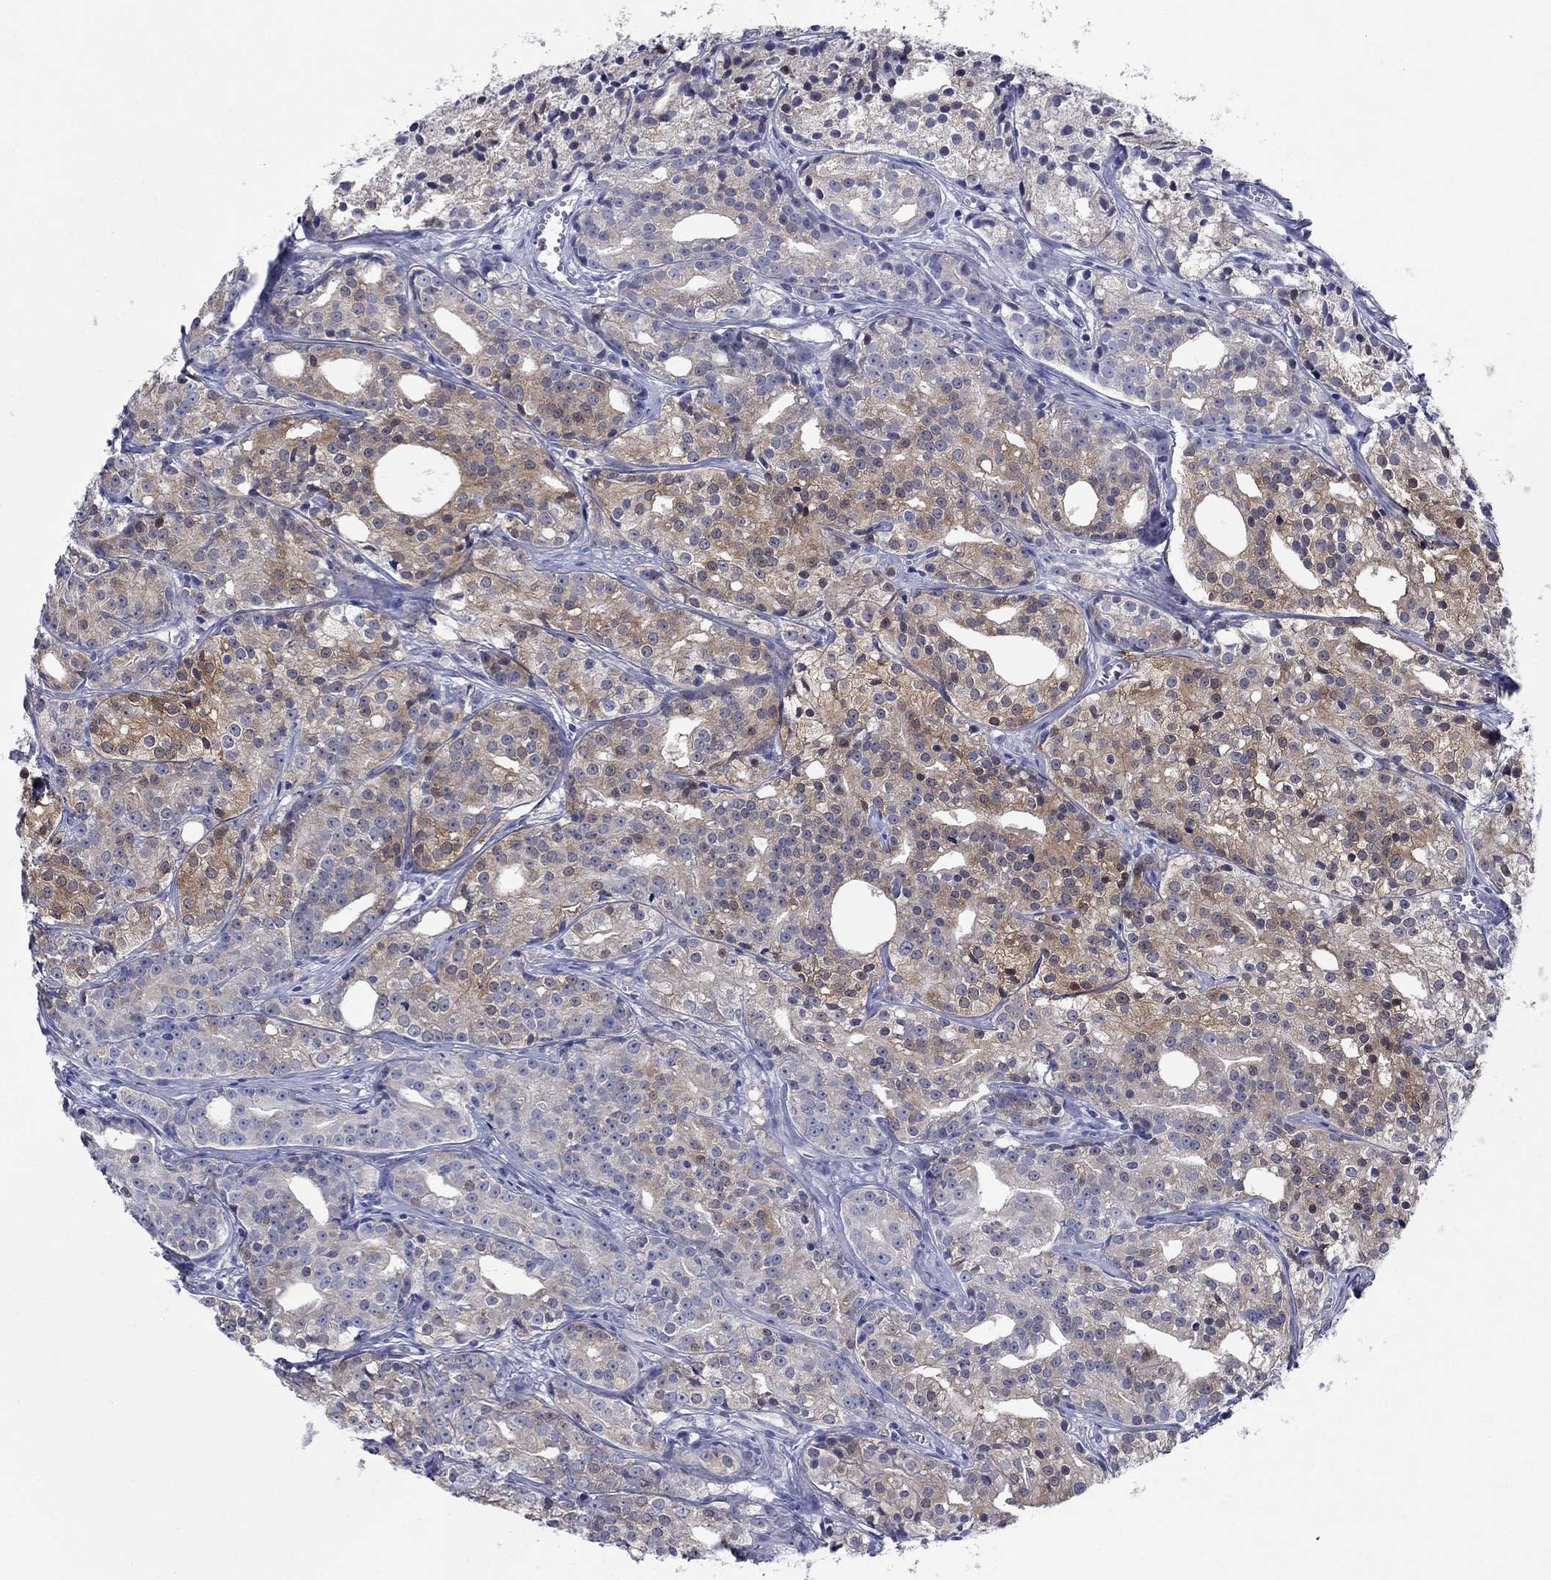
{"staining": {"intensity": "moderate", "quantity": "25%-75%", "location": "cytoplasmic/membranous"}, "tissue": "prostate cancer", "cell_type": "Tumor cells", "image_type": "cancer", "snomed": [{"axis": "morphology", "description": "Adenocarcinoma, Medium grade"}, {"axis": "topography", "description": "Prostate"}], "caption": "The micrograph demonstrates immunohistochemical staining of prostate cancer. There is moderate cytoplasmic/membranous positivity is identified in about 25%-75% of tumor cells.", "gene": "SULT2B1", "patient": {"sex": "male", "age": 74}}